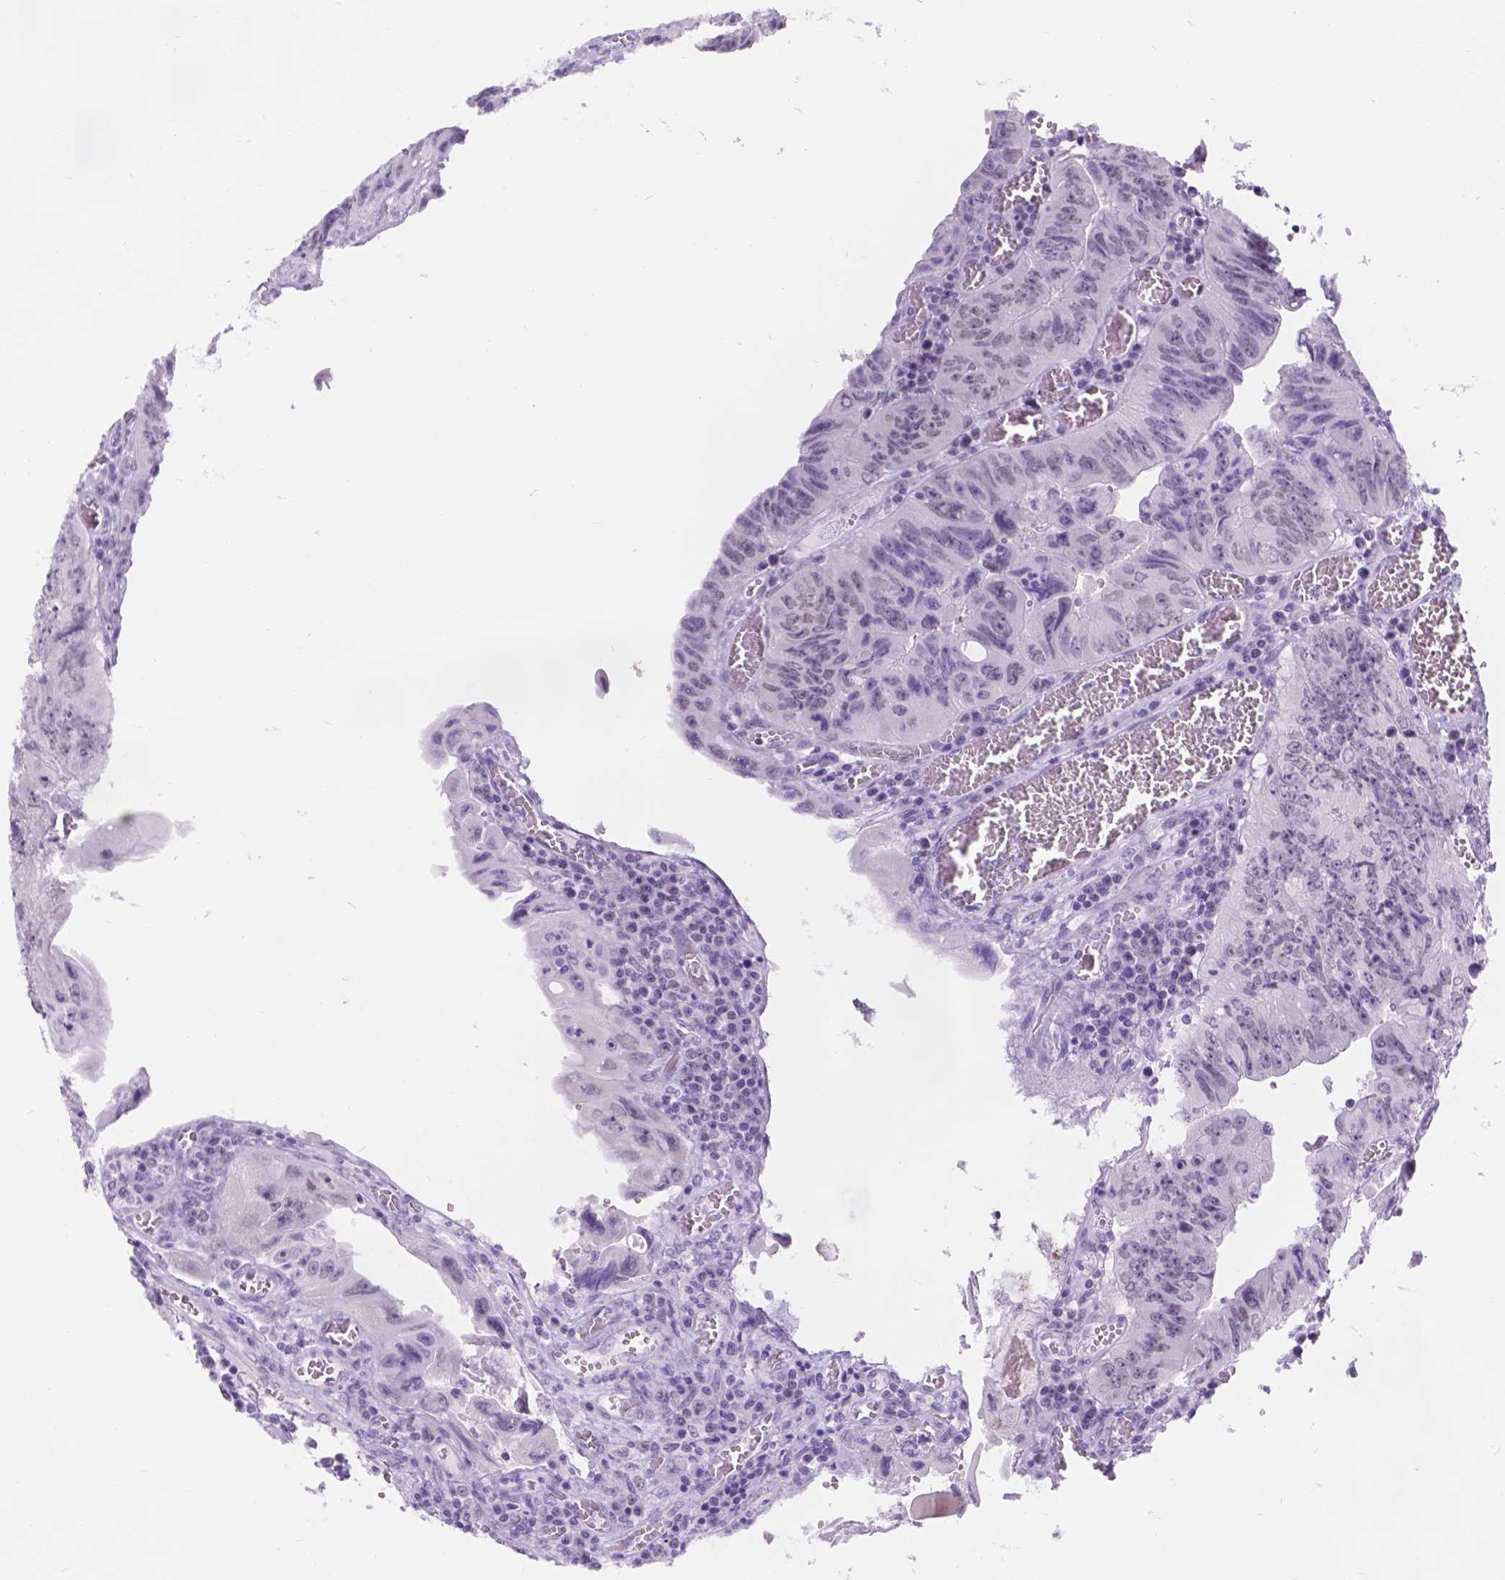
{"staining": {"intensity": "negative", "quantity": "none", "location": "none"}, "tissue": "colorectal cancer", "cell_type": "Tumor cells", "image_type": "cancer", "snomed": [{"axis": "morphology", "description": "Adenocarcinoma, NOS"}, {"axis": "topography", "description": "Colon"}], "caption": "Adenocarcinoma (colorectal) stained for a protein using immunohistochemistry (IHC) reveals no staining tumor cells.", "gene": "DCC", "patient": {"sex": "female", "age": 84}}